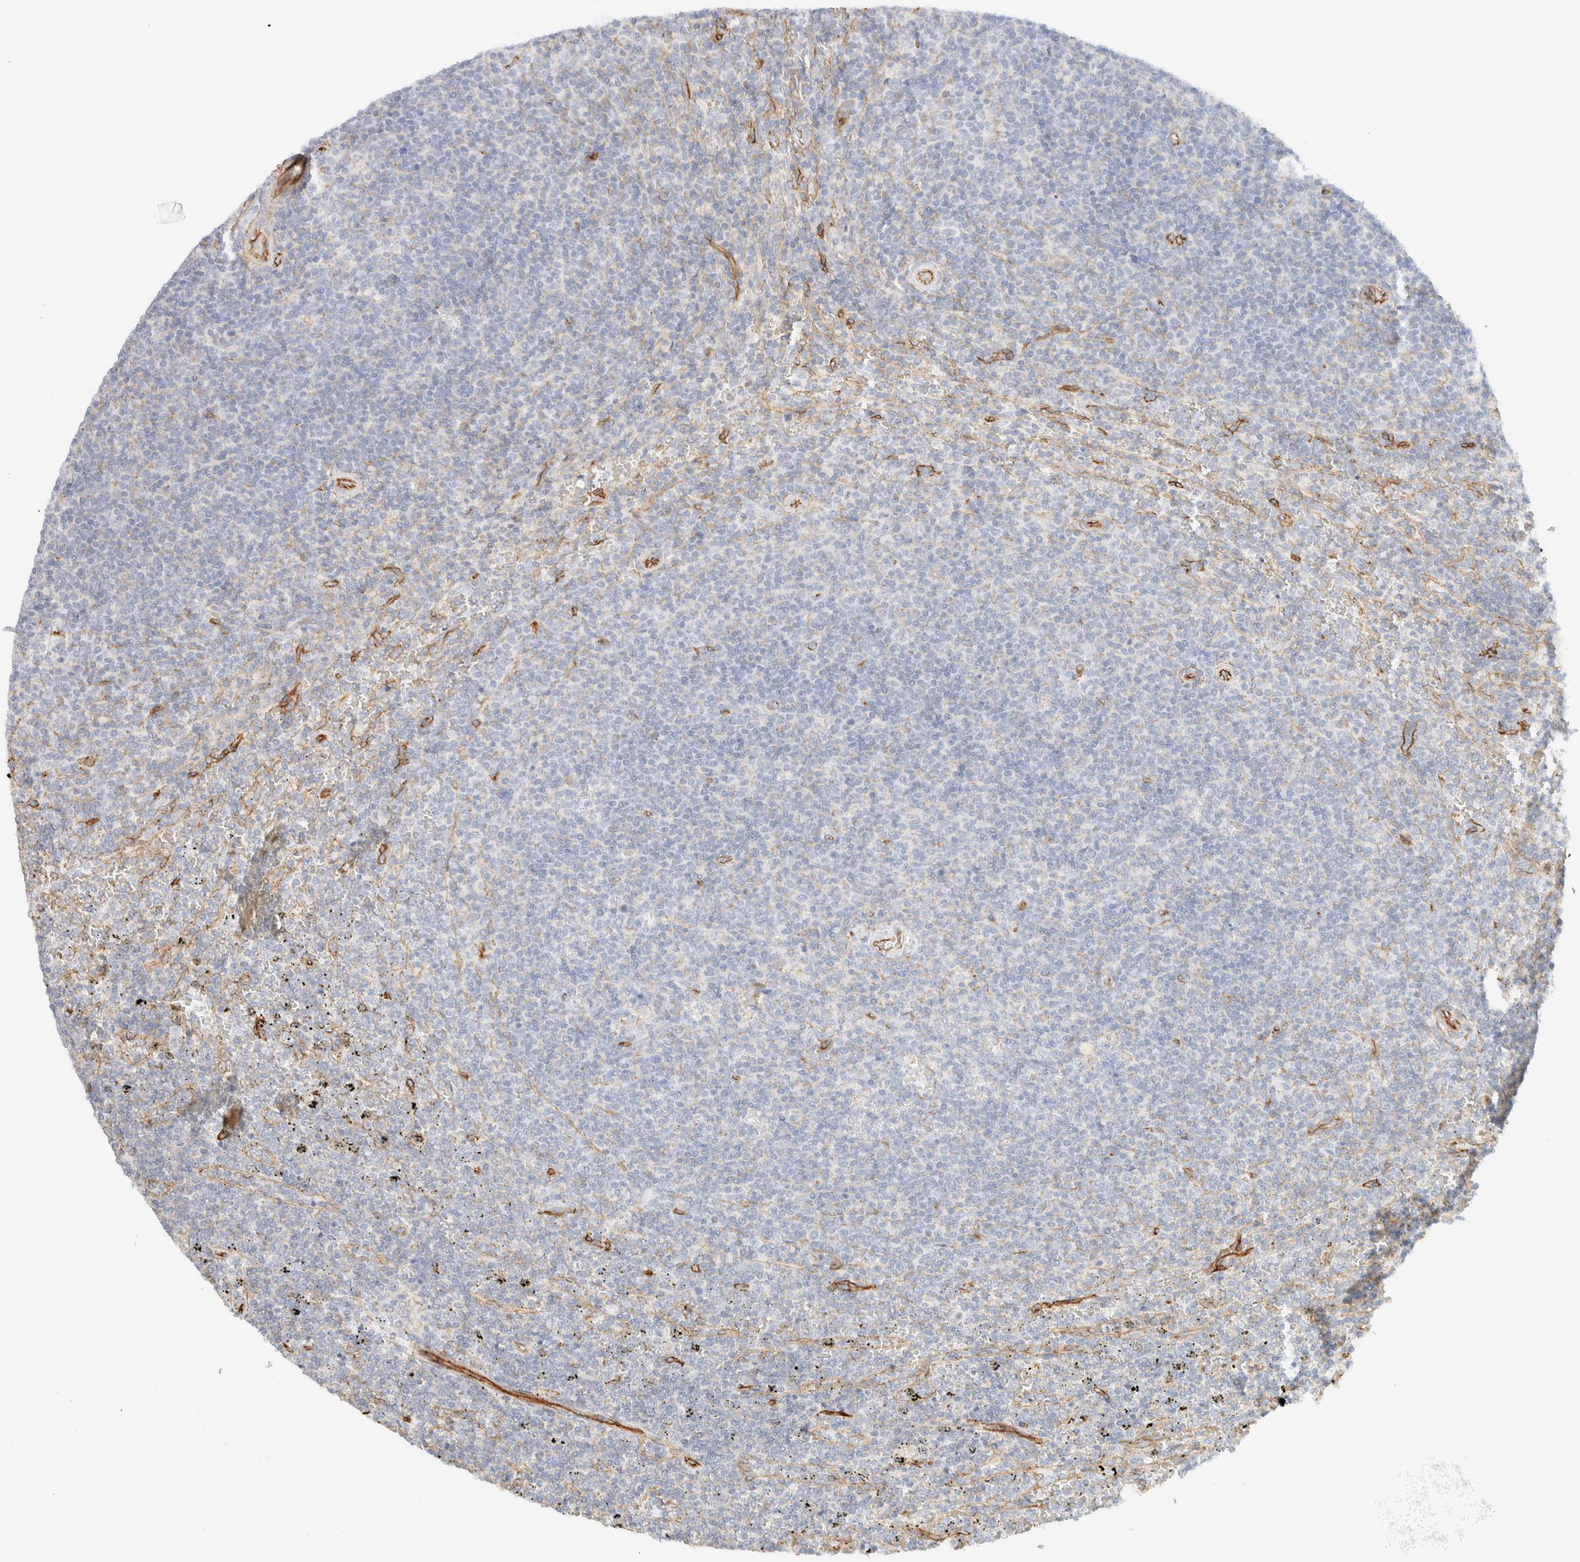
{"staining": {"intensity": "negative", "quantity": "none", "location": "none"}, "tissue": "lymphoma", "cell_type": "Tumor cells", "image_type": "cancer", "snomed": [{"axis": "morphology", "description": "Malignant lymphoma, non-Hodgkin's type, Low grade"}, {"axis": "topography", "description": "Spleen"}], "caption": "Tumor cells are negative for protein expression in human low-grade malignant lymphoma, non-Hodgkin's type. (DAB (3,3'-diaminobenzidine) immunohistochemistry (IHC) with hematoxylin counter stain).", "gene": "CYB5R4", "patient": {"sex": "female", "age": 19}}